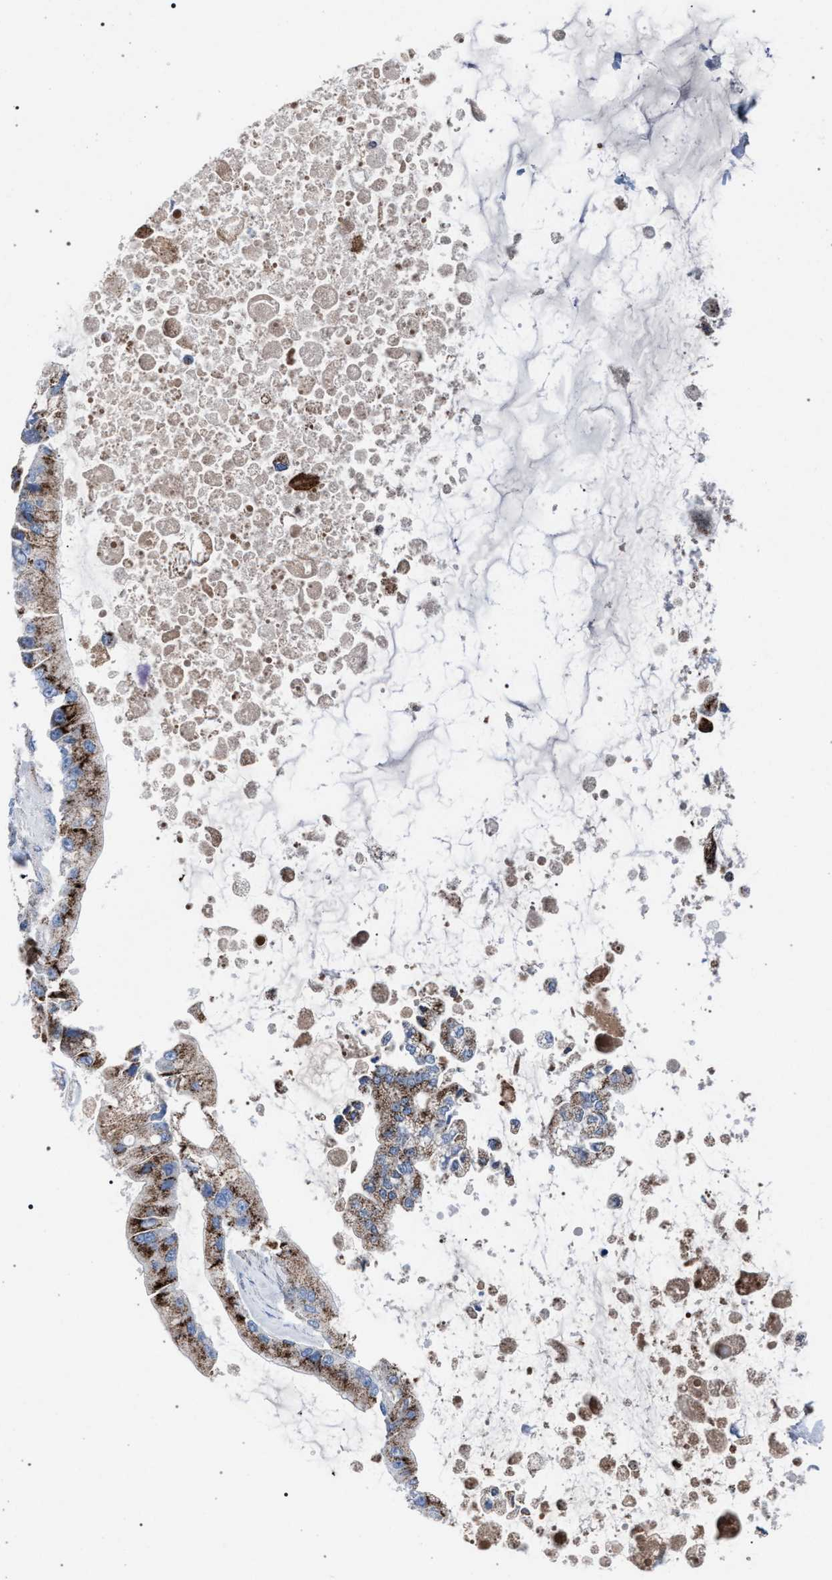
{"staining": {"intensity": "moderate", "quantity": ">75%", "location": "cytoplasmic/membranous"}, "tissue": "liver cancer", "cell_type": "Tumor cells", "image_type": "cancer", "snomed": [{"axis": "morphology", "description": "Cholangiocarcinoma"}, {"axis": "topography", "description": "Liver"}], "caption": "Immunohistochemistry (IHC) staining of cholangiocarcinoma (liver), which displays medium levels of moderate cytoplasmic/membranous expression in approximately >75% of tumor cells indicating moderate cytoplasmic/membranous protein positivity. The staining was performed using DAB (brown) for protein detection and nuclei were counterstained in hematoxylin (blue).", "gene": "HSD17B4", "patient": {"sex": "male", "age": 50}}